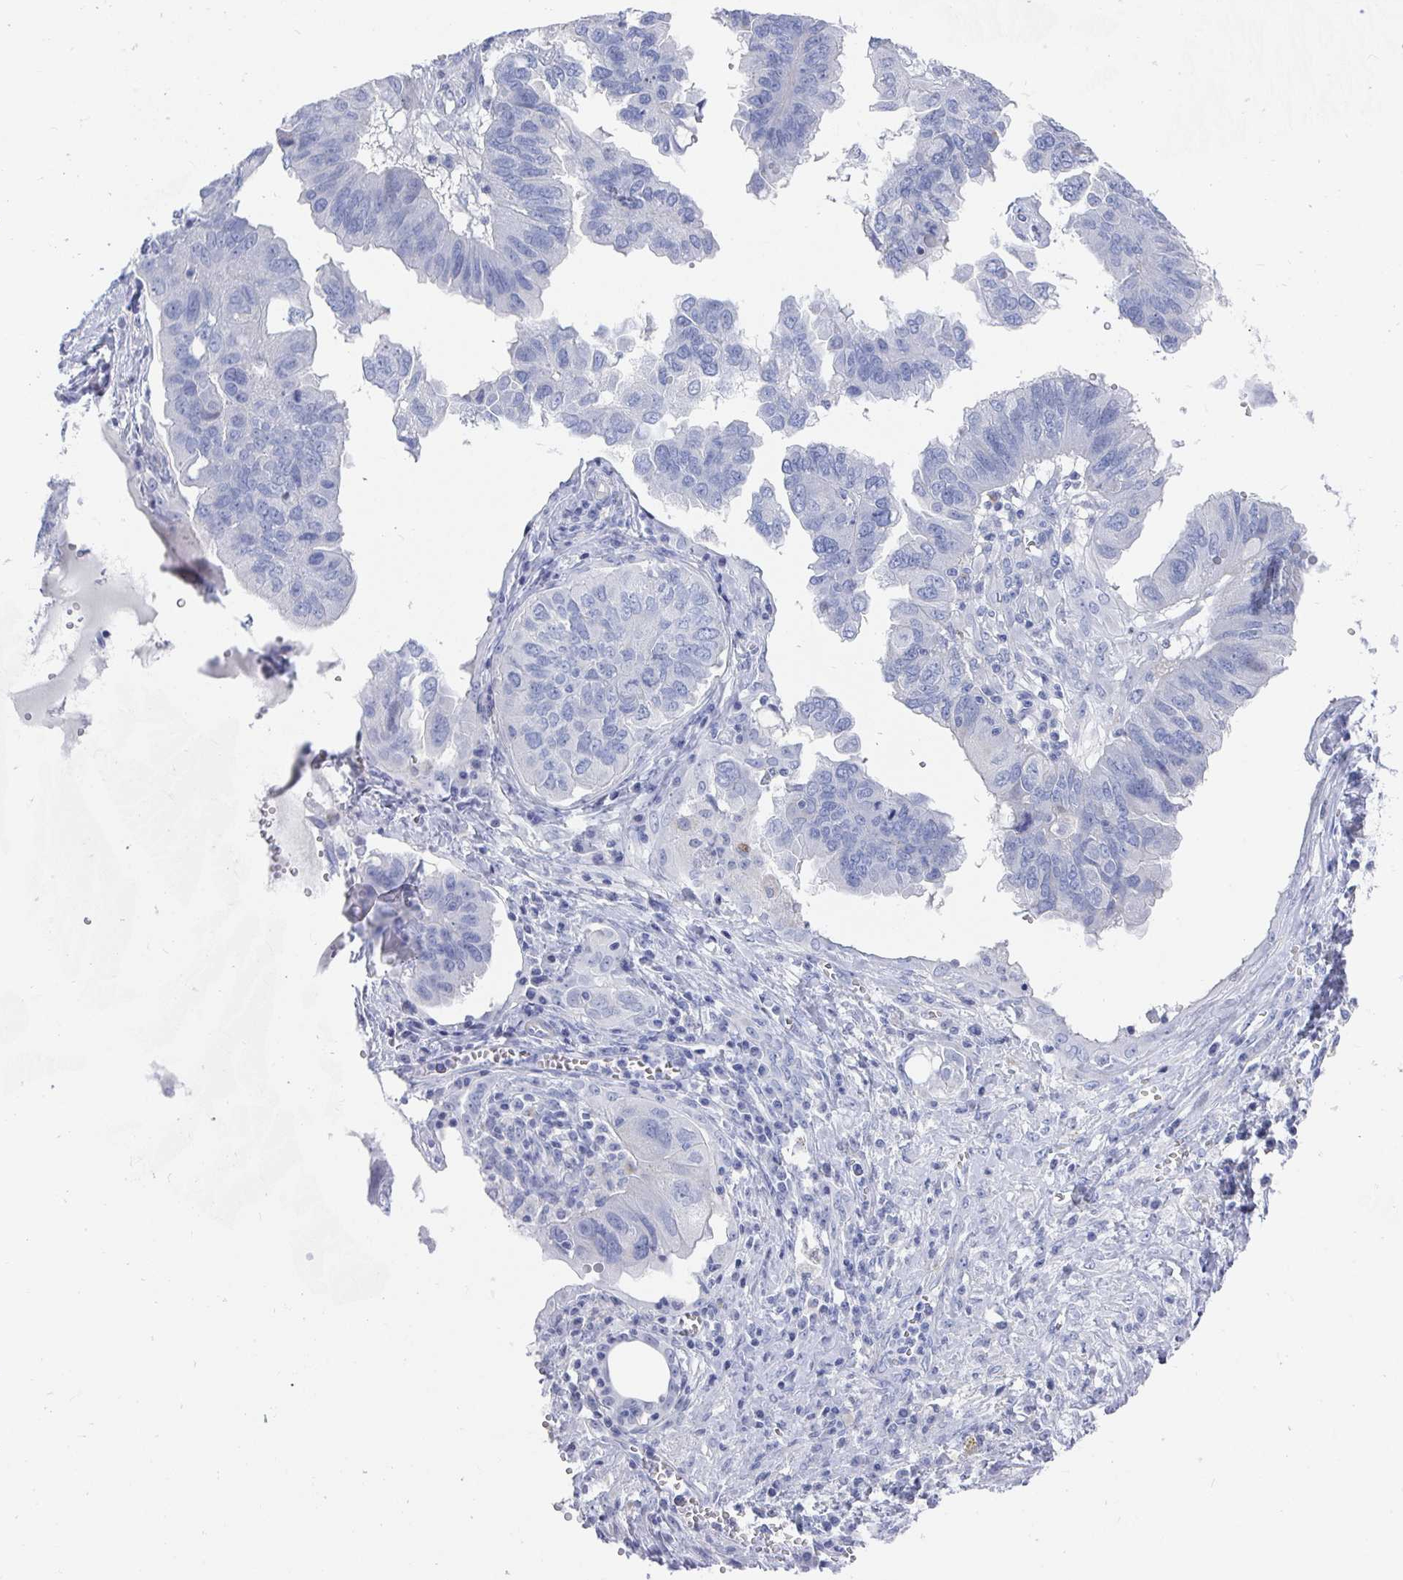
{"staining": {"intensity": "negative", "quantity": "none", "location": "none"}, "tissue": "ovarian cancer", "cell_type": "Tumor cells", "image_type": "cancer", "snomed": [{"axis": "morphology", "description": "Cystadenocarcinoma, serous, NOS"}, {"axis": "topography", "description": "Ovary"}], "caption": "DAB (3,3'-diaminobenzidine) immunohistochemical staining of human serous cystadenocarcinoma (ovarian) exhibits no significant positivity in tumor cells.", "gene": "ZFP82", "patient": {"sex": "female", "age": 79}}